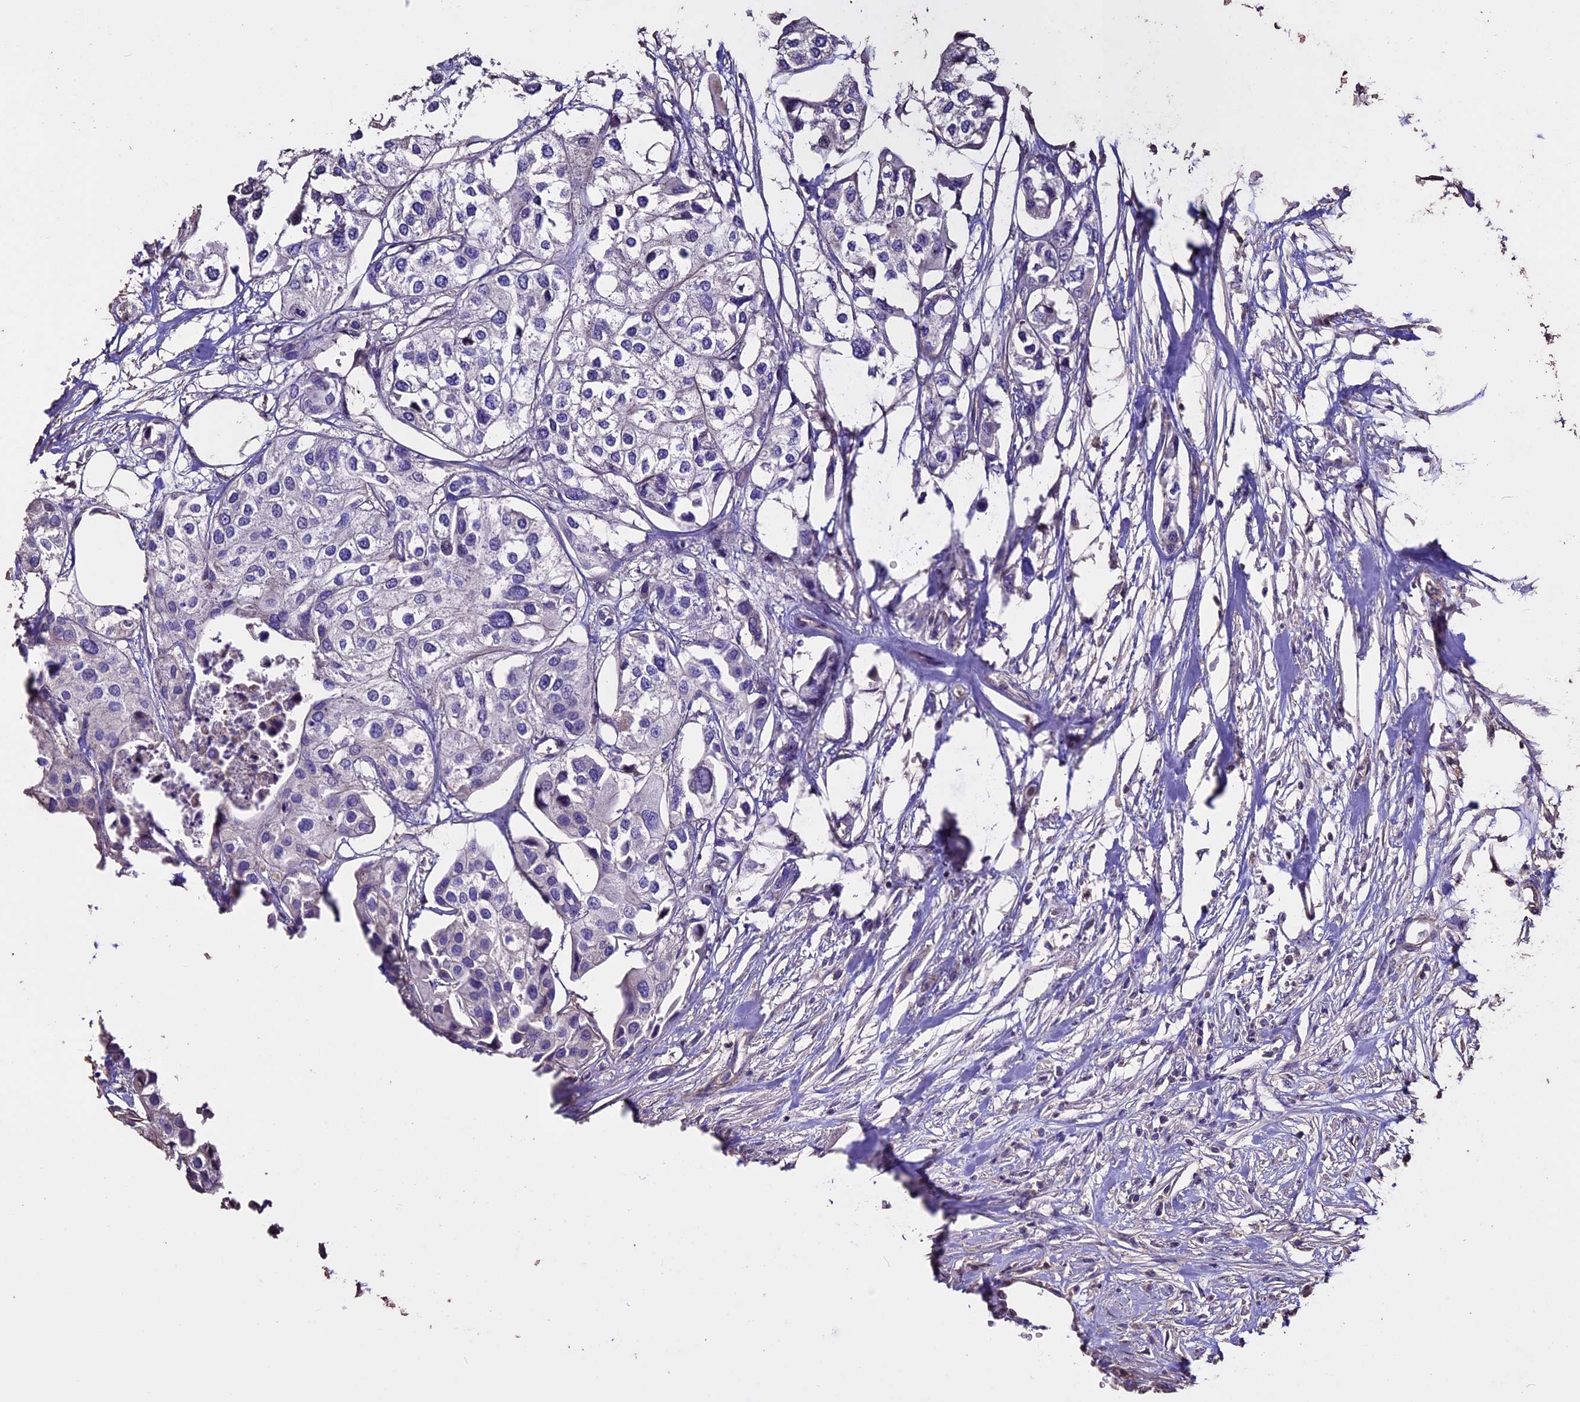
{"staining": {"intensity": "negative", "quantity": "none", "location": "none"}, "tissue": "urothelial cancer", "cell_type": "Tumor cells", "image_type": "cancer", "snomed": [{"axis": "morphology", "description": "Urothelial carcinoma, High grade"}, {"axis": "topography", "description": "Urinary bladder"}], "caption": "A high-resolution micrograph shows IHC staining of urothelial cancer, which reveals no significant expression in tumor cells.", "gene": "USB1", "patient": {"sex": "male", "age": 64}}